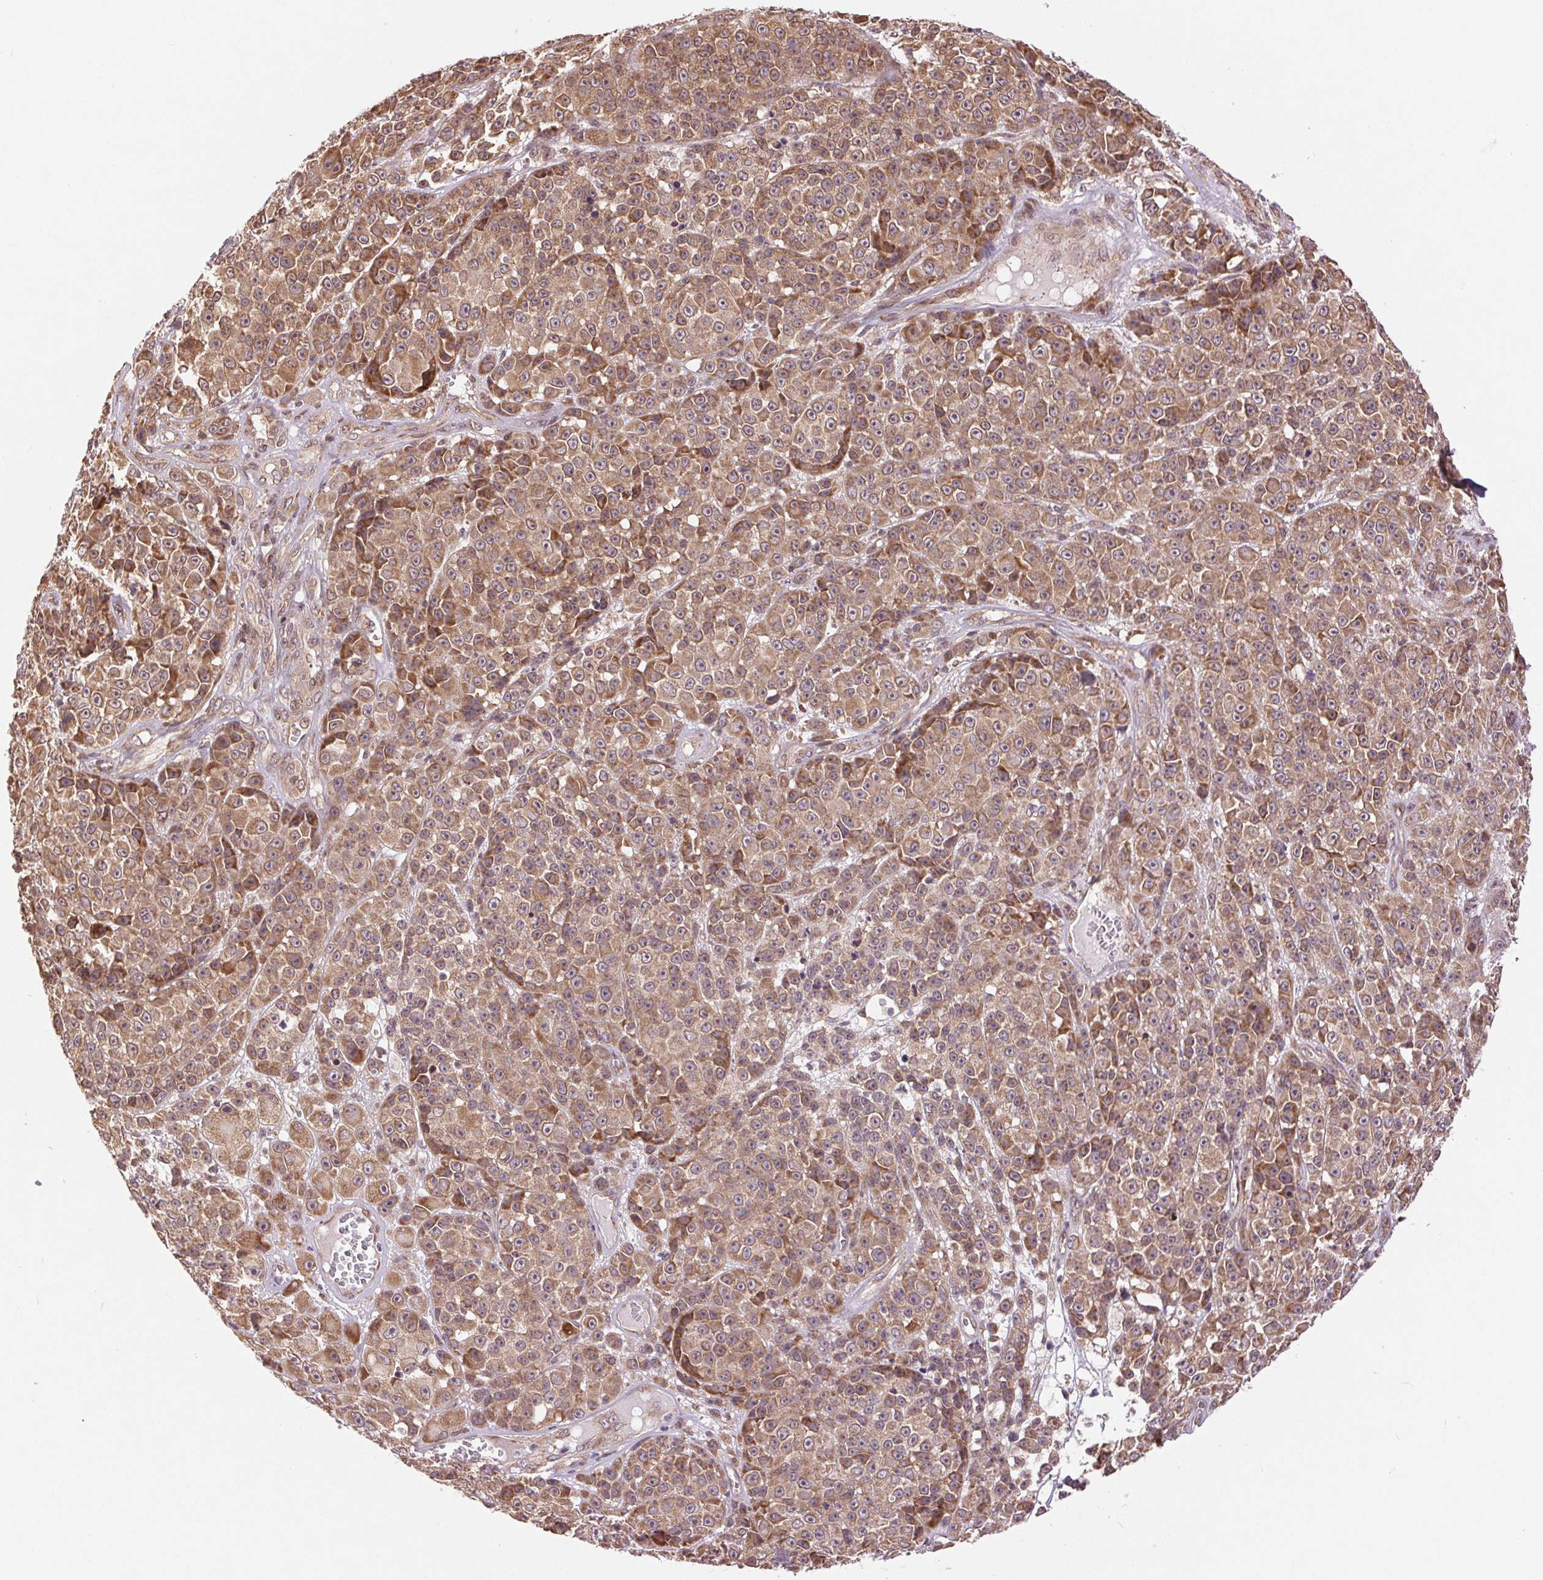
{"staining": {"intensity": "moderate", "quantity": ">75%", "location": "cytoplasmic/membranous"}, "tissue": "melanoma", "cell_type": "Tumor cells", "image_type": "cancer", "snomed": [{"axis": "morphology", "description": "Malignant melanoma, NOS"}, {"axis": "topography", "description": "Skin"}, {"axis": "topography", "description": "Skin of back"}], "caption": "Moderate cytoplasmic/membranous staining is identified in about >75% of tumor cells in melanoma.", "gene": "BTF3L4", "patient": {"sex": "male", "age": 91}}